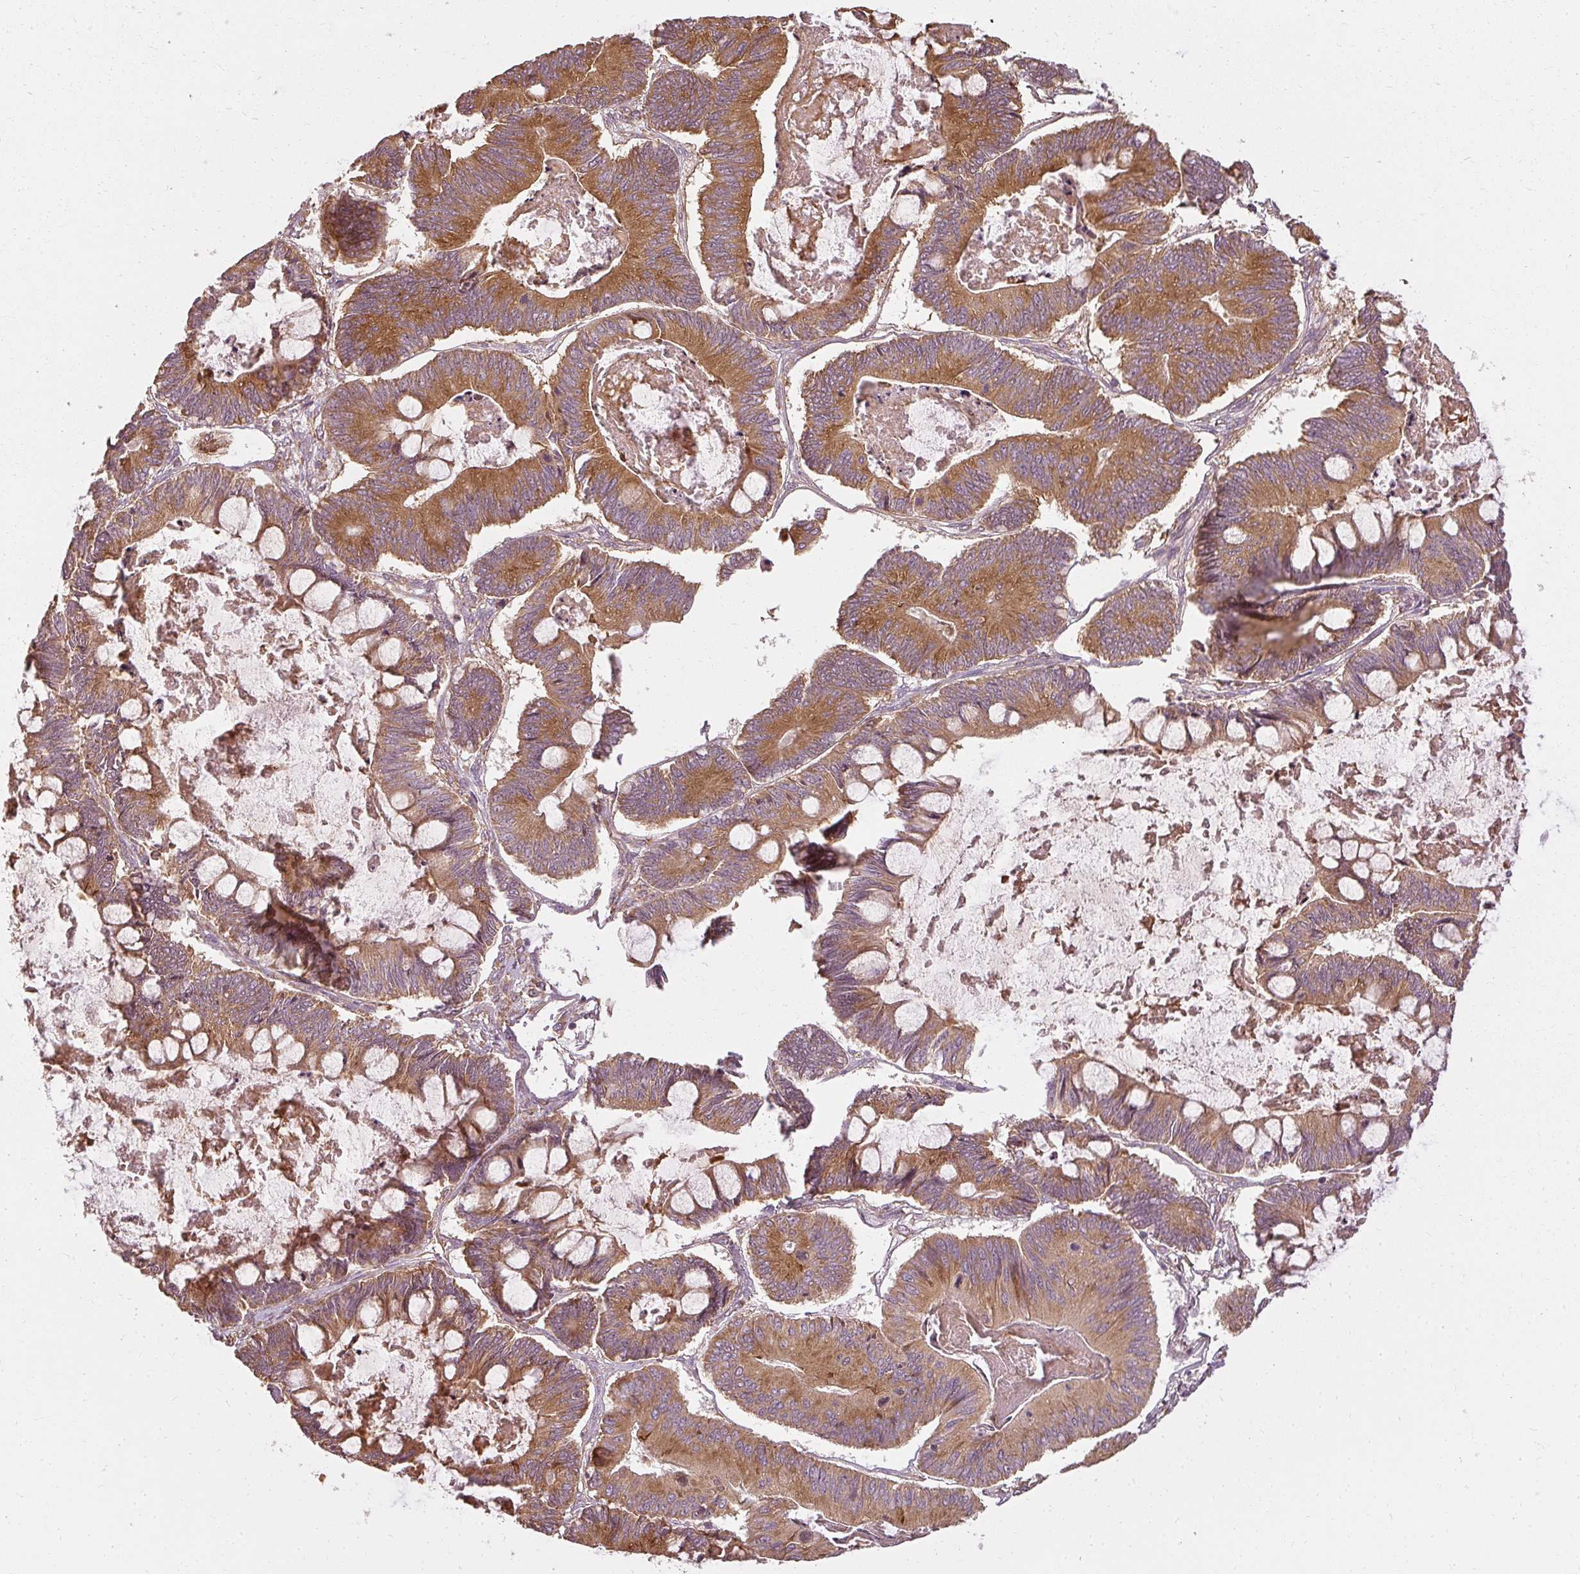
{"staining": {"intensity": "strong", "quantity": ">75%", "location": "cytoplasmic/membranous"}, "tissue": "ovarian cancer", "cell_type": "Tumor cells", "image_type": "cancer", "snomed": [{"axis": "morphology", "description": "Cystadenocarcinoma, mucinous, NOS"}, {"axis": "topography", "description": "Ovary"}], "caption": "Ovarian mucinous cystadenocarcinoma stained for a protein displays strong cytoplasmic/membranous positivity in tumor cells.", "gene": "RPL24", "patient": {"sex": "female", "age": 61}}